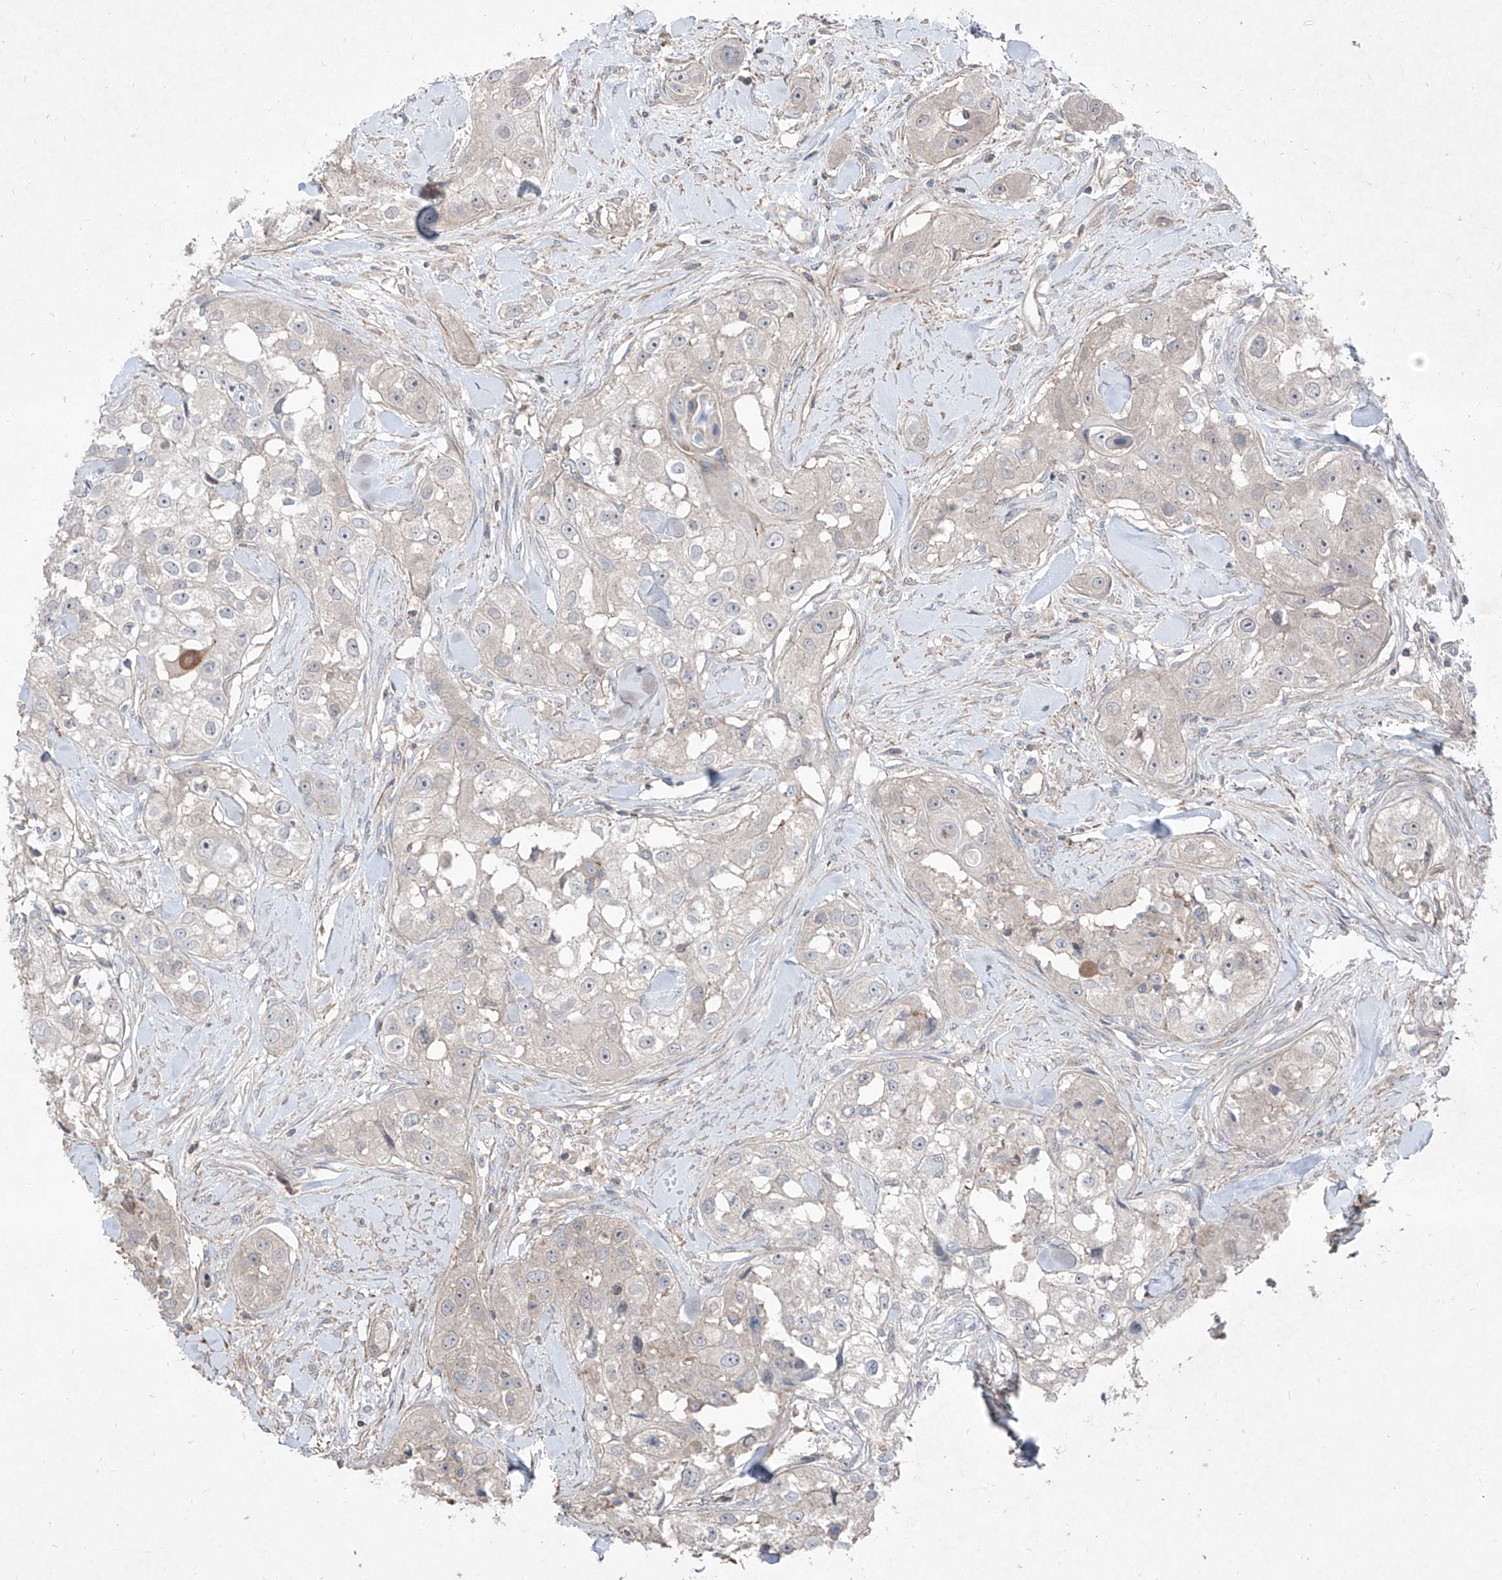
{"staining": {"intensity": "negative", "quantity": "none", "location": "none"}, "tissue": "head and neck cancer", "cell_type": "Tumor cells", "image_type": "cancer", "snomed": [{"axis": "morphology", "description": "Normal tissue, NOS"}, {"axis": "morphology", "description": "Squamous cell carcinoma, NOS"}, {"axis": "topography", "description": "Skeletal muscle"}, {"axis": "topography", "description": "Head-Neck"}], "caption": "Protein analysis of squamous cell carcinoma (head and neck) reveals no significant staining in tumor cells. Nuclei are stained in blue.", "gene": "UFD1", "patient": {"sex": "male", "age": 51}}